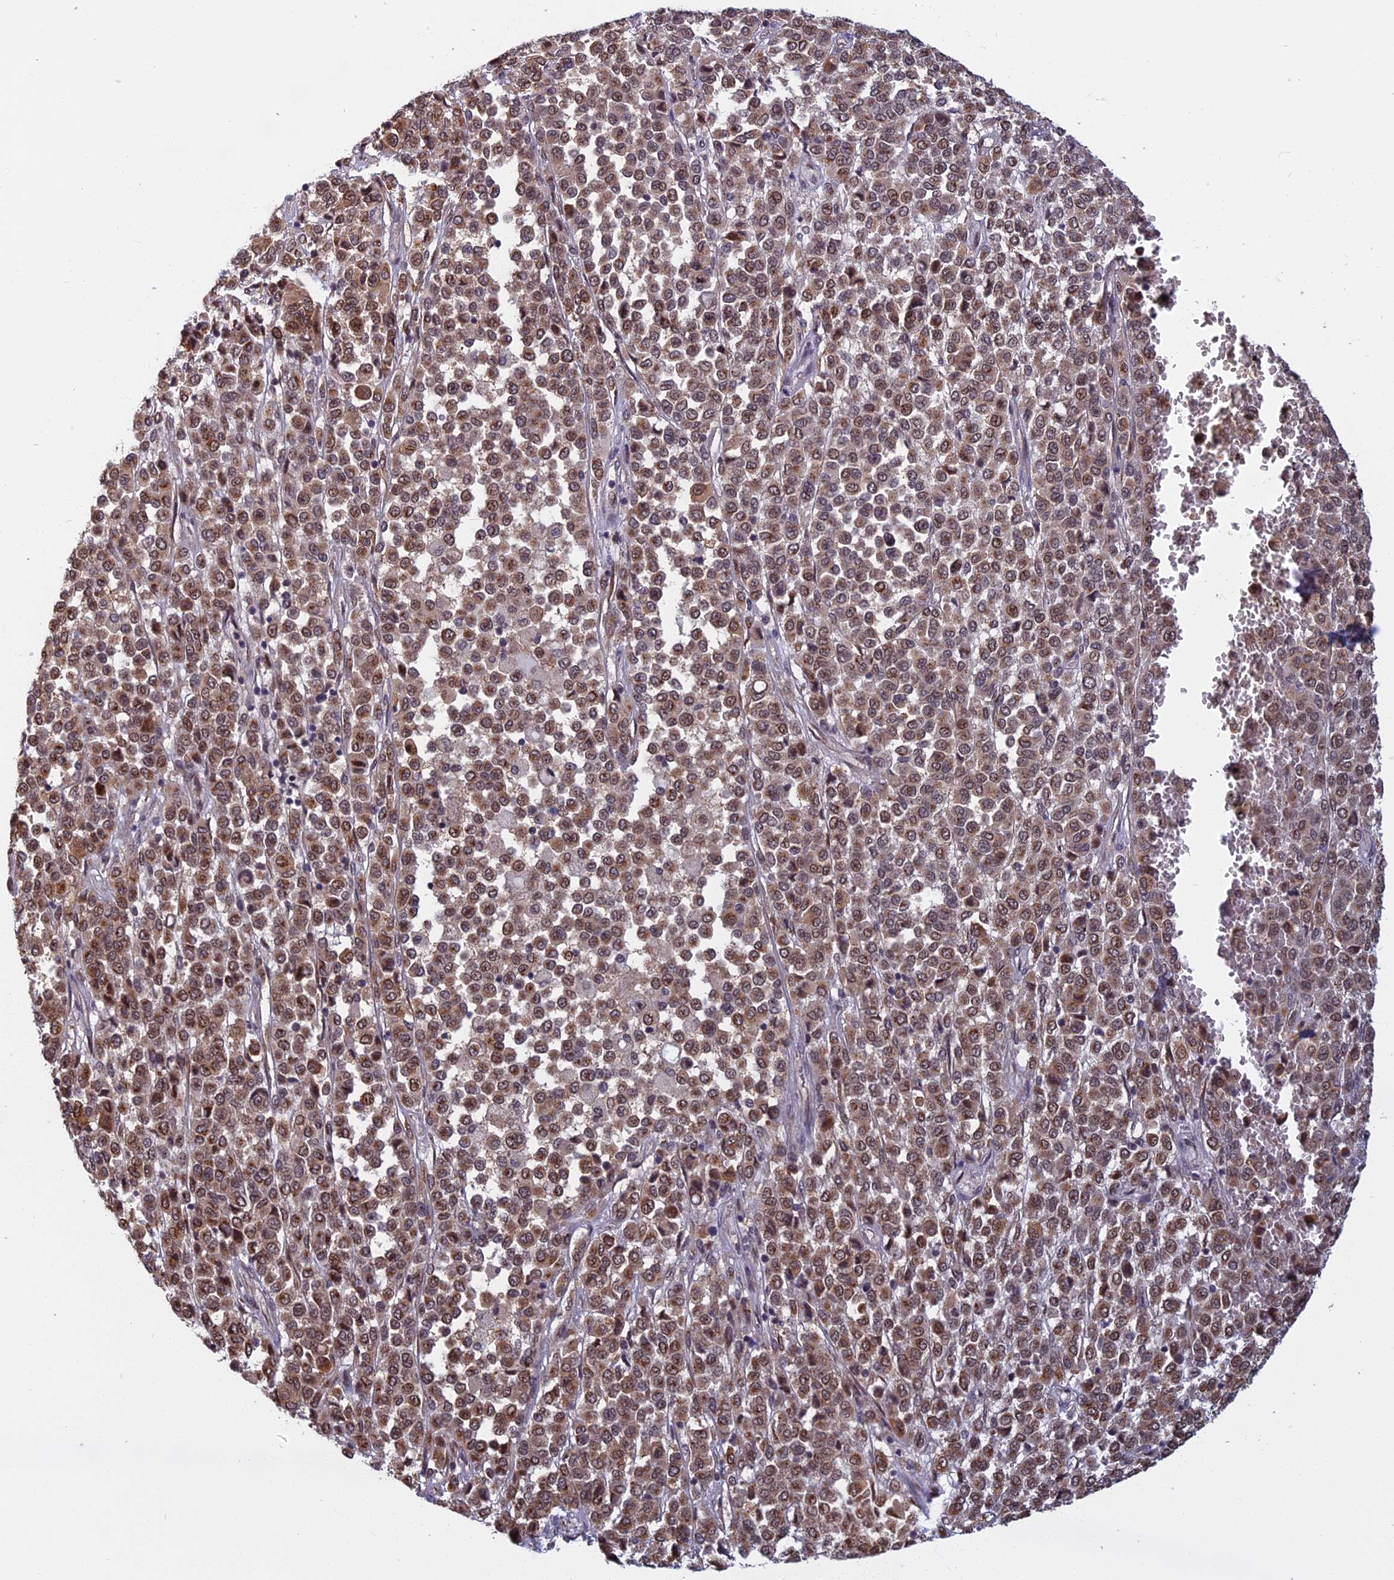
{"staining": {"intensity": "moderate", "quantity": ">75%", "location": "cytoplasmic/membranous,nuclear"}, "tissue": "melanoma", "cell_type": "Tumor cells", "image_type": "cancer", "snomed": [{"axis": "morphology", "description": "Malignant melanoma, Metastatic site"}, {"axis": "topography", "description": "Pancreas"}], "caption": "Immunohistochemistry of human melanoma displays medium levels of moderate cytoplasmic/membranous and nuclear expression in about >75% of tumor cells. The staining was performed using DAB (3,3'-diaminobenzidine) to visualize the protein expression in brown, while the nuclei were stained in blue with hematoxylin (Magnification: 20x).", "gene": "CCDC113", "patient": {"sex": "female", "age": 30}}